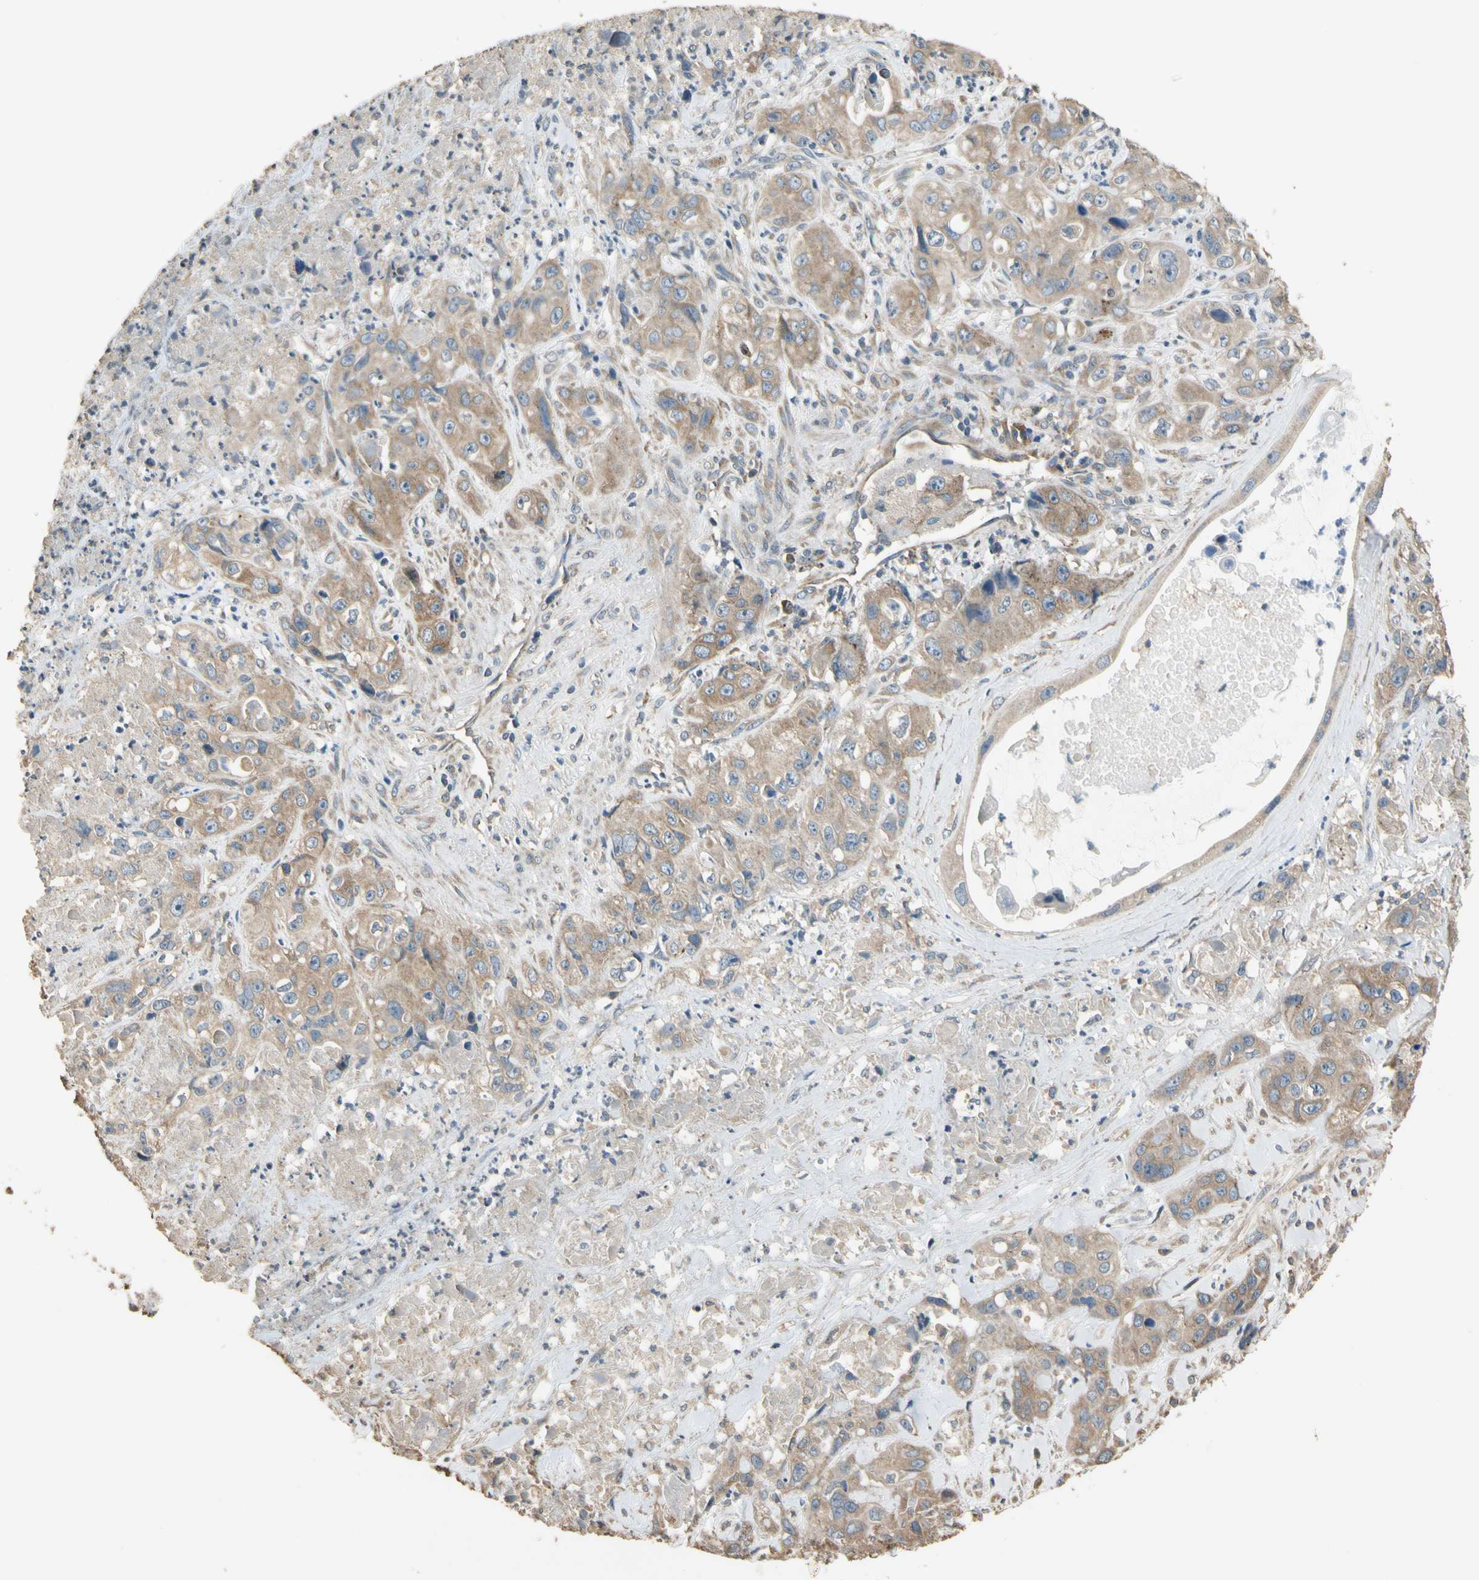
{"staining": {"intensity": "moderate", "quantity": ">75%", "location": "cytoplasmic/membranous"}, "tissue": "liver cancer", "cell_type": "Tumor cells", "image_type": "cancer", "snomed": [{"axis": "morphology", "description": "Cholangiocarcinoma"}, {"axis": "topography", "description": "Liver"}], "caption": "Immunohistochemical staining of human cholangiocarcinoma (liver) demonstrates medium levels of moderate cytoplasmic/membranous expression in approximately >75% of tumor cells.", "gene": "STX18", "patient": {"sex": "female", "age": 61}}